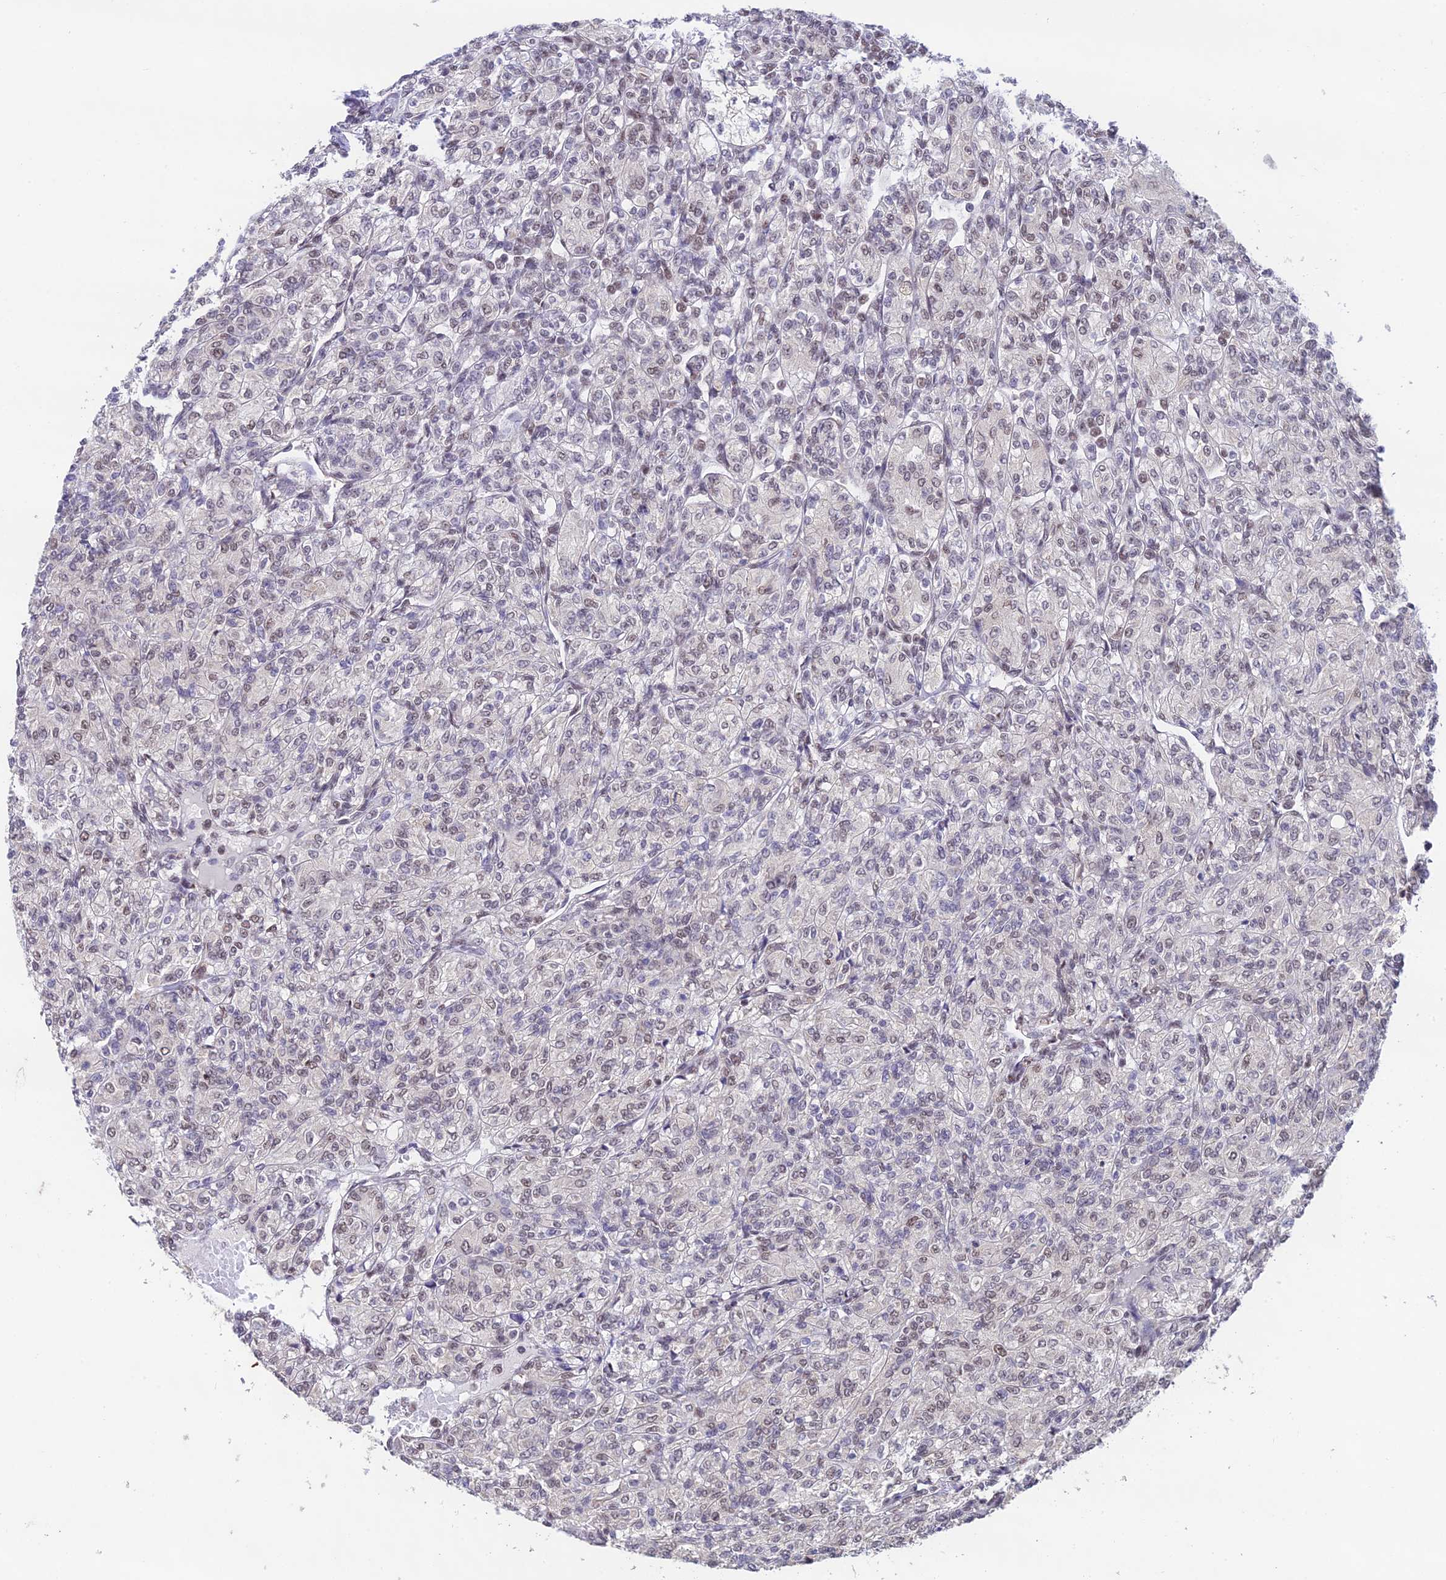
{"staining": {"intensity": "moderate", "quantity": "<25%", "location": "nuclear"}, "tissue": "renal cancer", "cell_type": "Tumor cells", "image_type": "cancer", "snomed": [{"axis": "morphology", "description": "Adenocarcinoma, NOS"}, {"axis": "topography", "description": "Kidney"}], "caption": "The histopathology image demonstrates staining of renal adenocarcinoma, revealing moderate nuclear protein expression (brown color) within tumor cells. The staining was performed using DAB, with brown indicating positive protein expression. Nuclei are stained blue with hematoxylin.", "gene": "THOC7", "patient": {"sex": "male", "age": 77}}